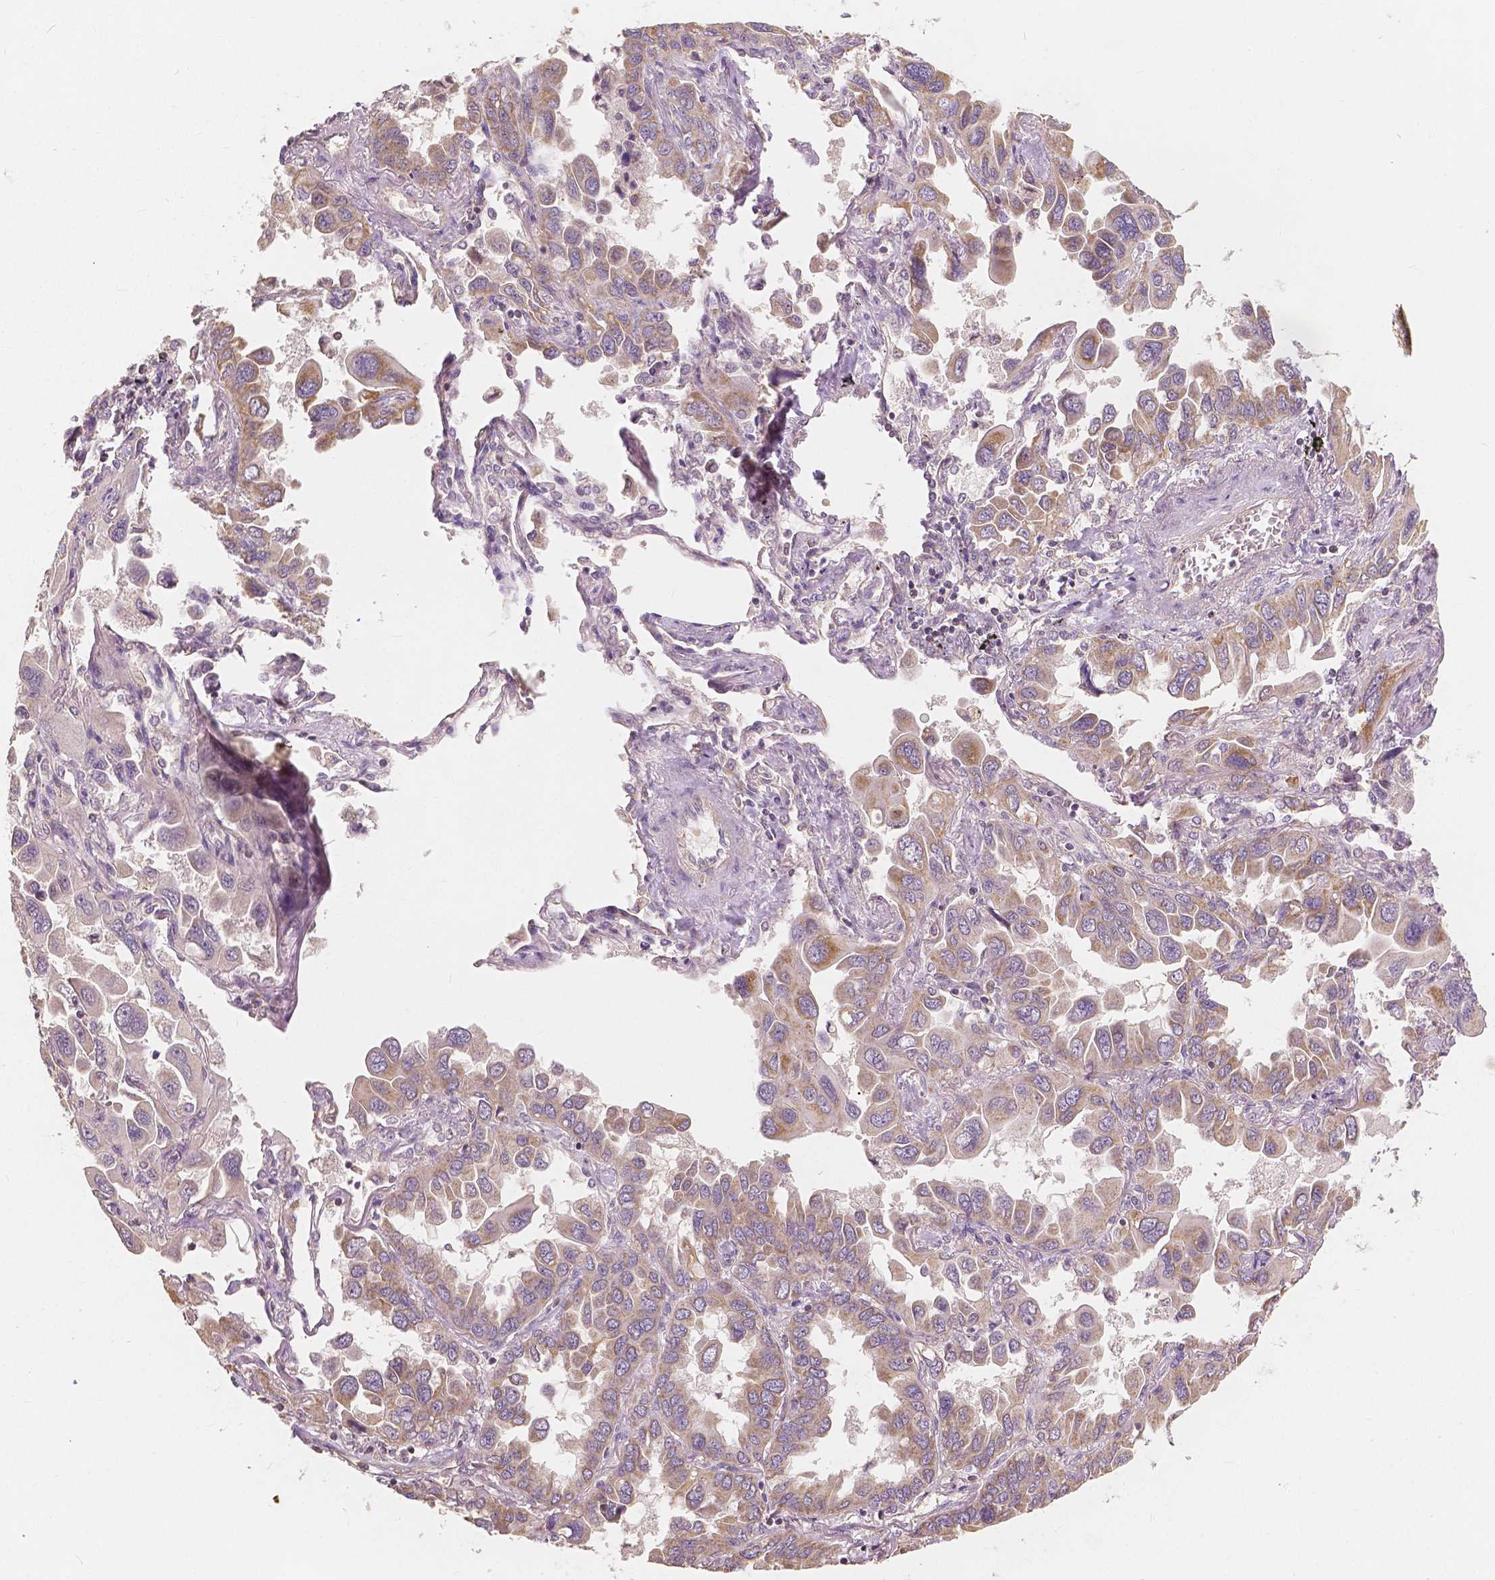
{"staining": {"intensity": "weak", "quantity": "25%-75%", "location": "cytoplasmic/membranous"}, "tissue": "lung cancer", "cell_type": "Tumor cells", "image_type": "cancer", "snomed": [{"axis": "morphology", "description": "Adenocarcinoma, NOS"}, {"axis": "topography", "description": "Lung"}], "caption": "Lung cancer tissue shows weak cytoplasmic/membranous staining in approximately 25%-75% of tumor cells (DAB = brown stain, brightfield microscopy at high magnification).", "gene": "PEX26", "patient": {"sex": "male", "age": 64}}